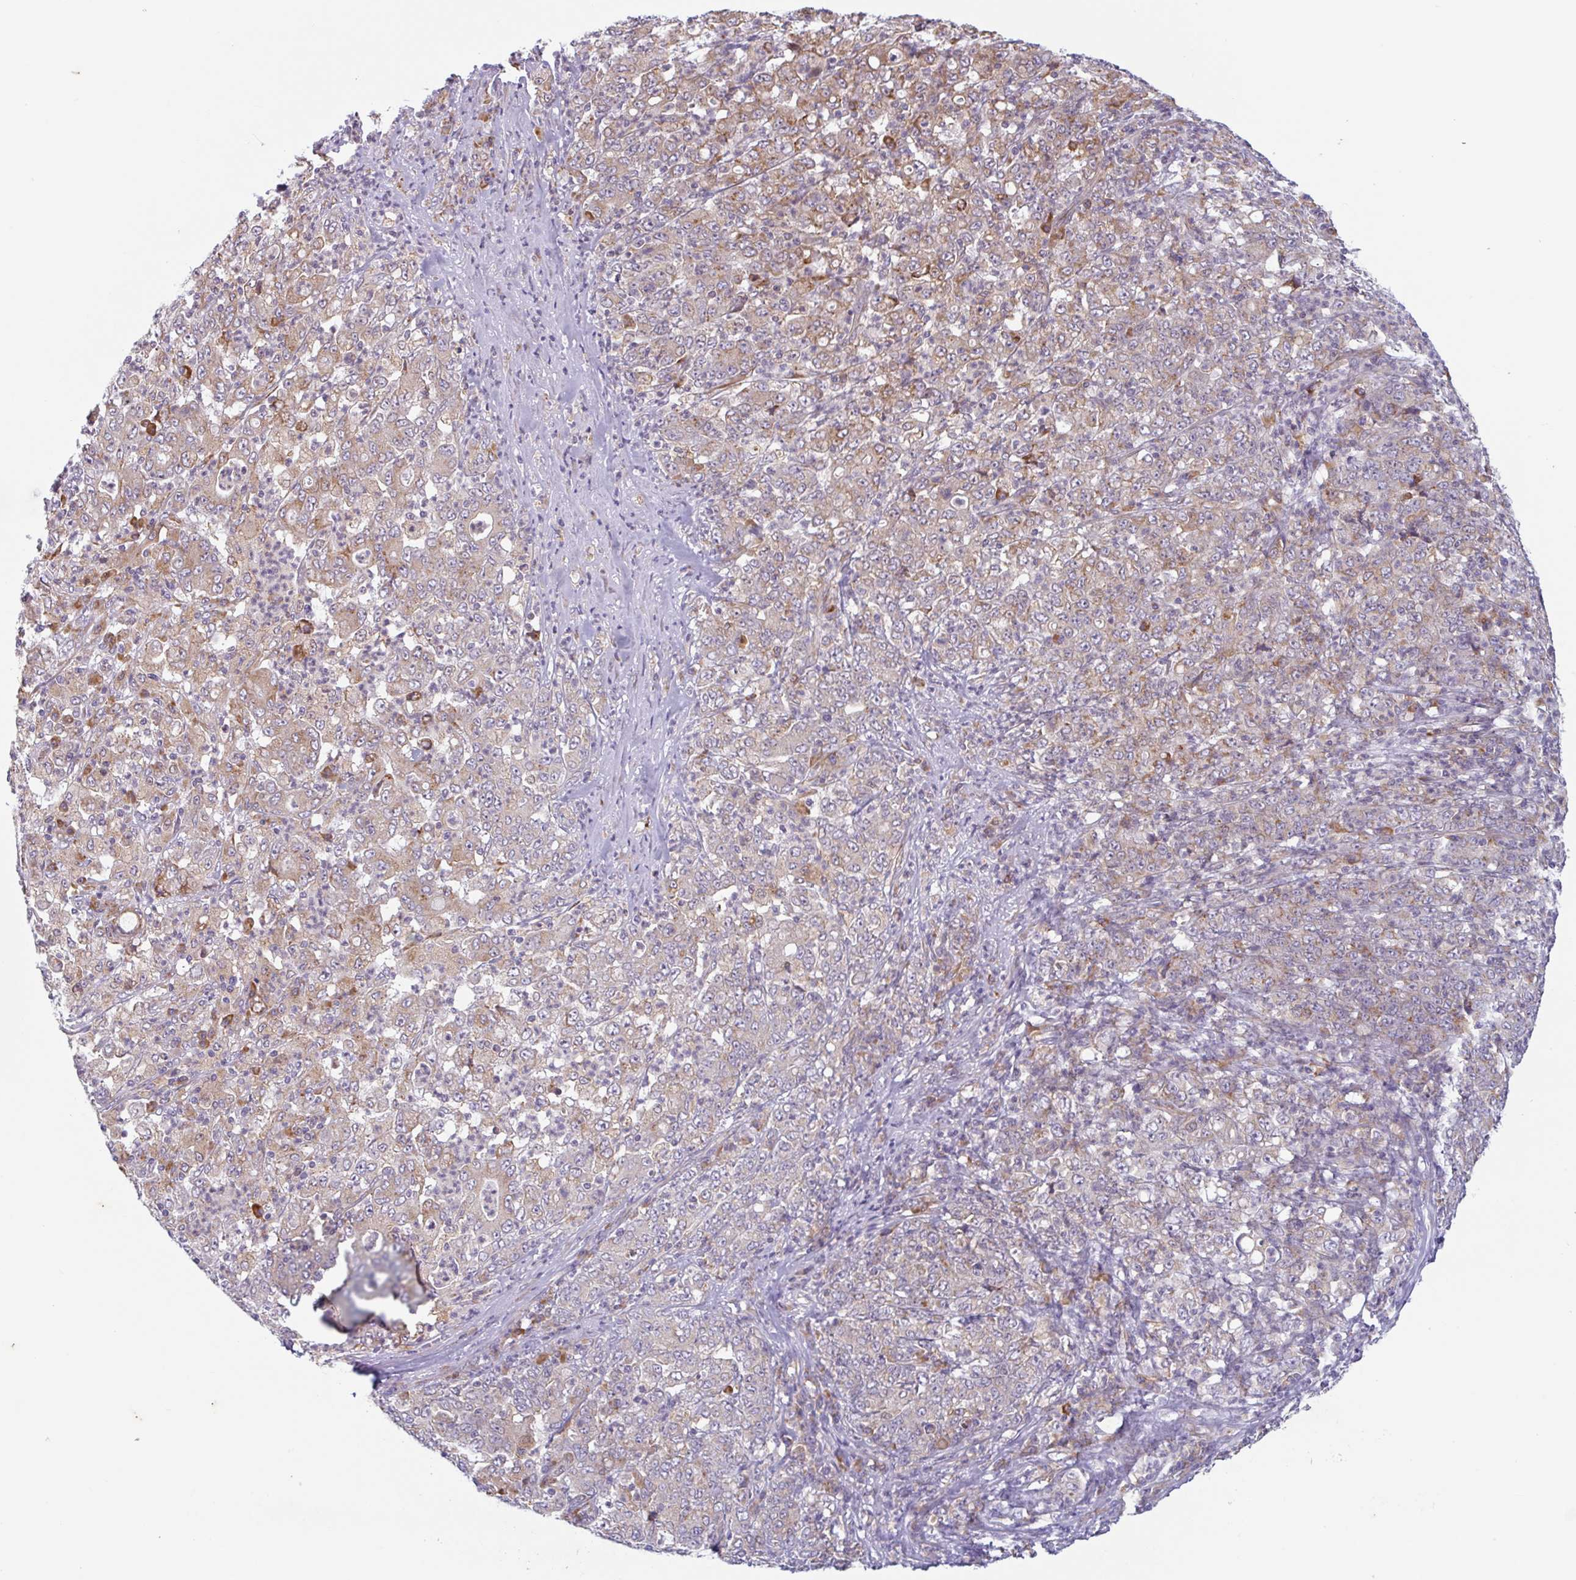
{"staining": {"intensity": "moderate", "quantity": "<25%", "location": "cytoplasmic/membranous"}, "tissue": "stomach cancer", "cell_type": "Tumor cells", "image_type": "cancer", "snomed": [{"axis": "morphology", "description": "Adenocarcinoma, NOS"}, {"axis": "topography", "description": "Stomach, lower"}], "caption": "Adenocarcinoma (stomach) was stained to show a protein in brown. There is low levels of moderate cytoplasmic/membranous expression in approximately <25% of tumor cells. (Brightfield microscopy of DAB IHC at high magnification).", "gene": "RIT1", "patient": {"sex": "female", "age": 71}}